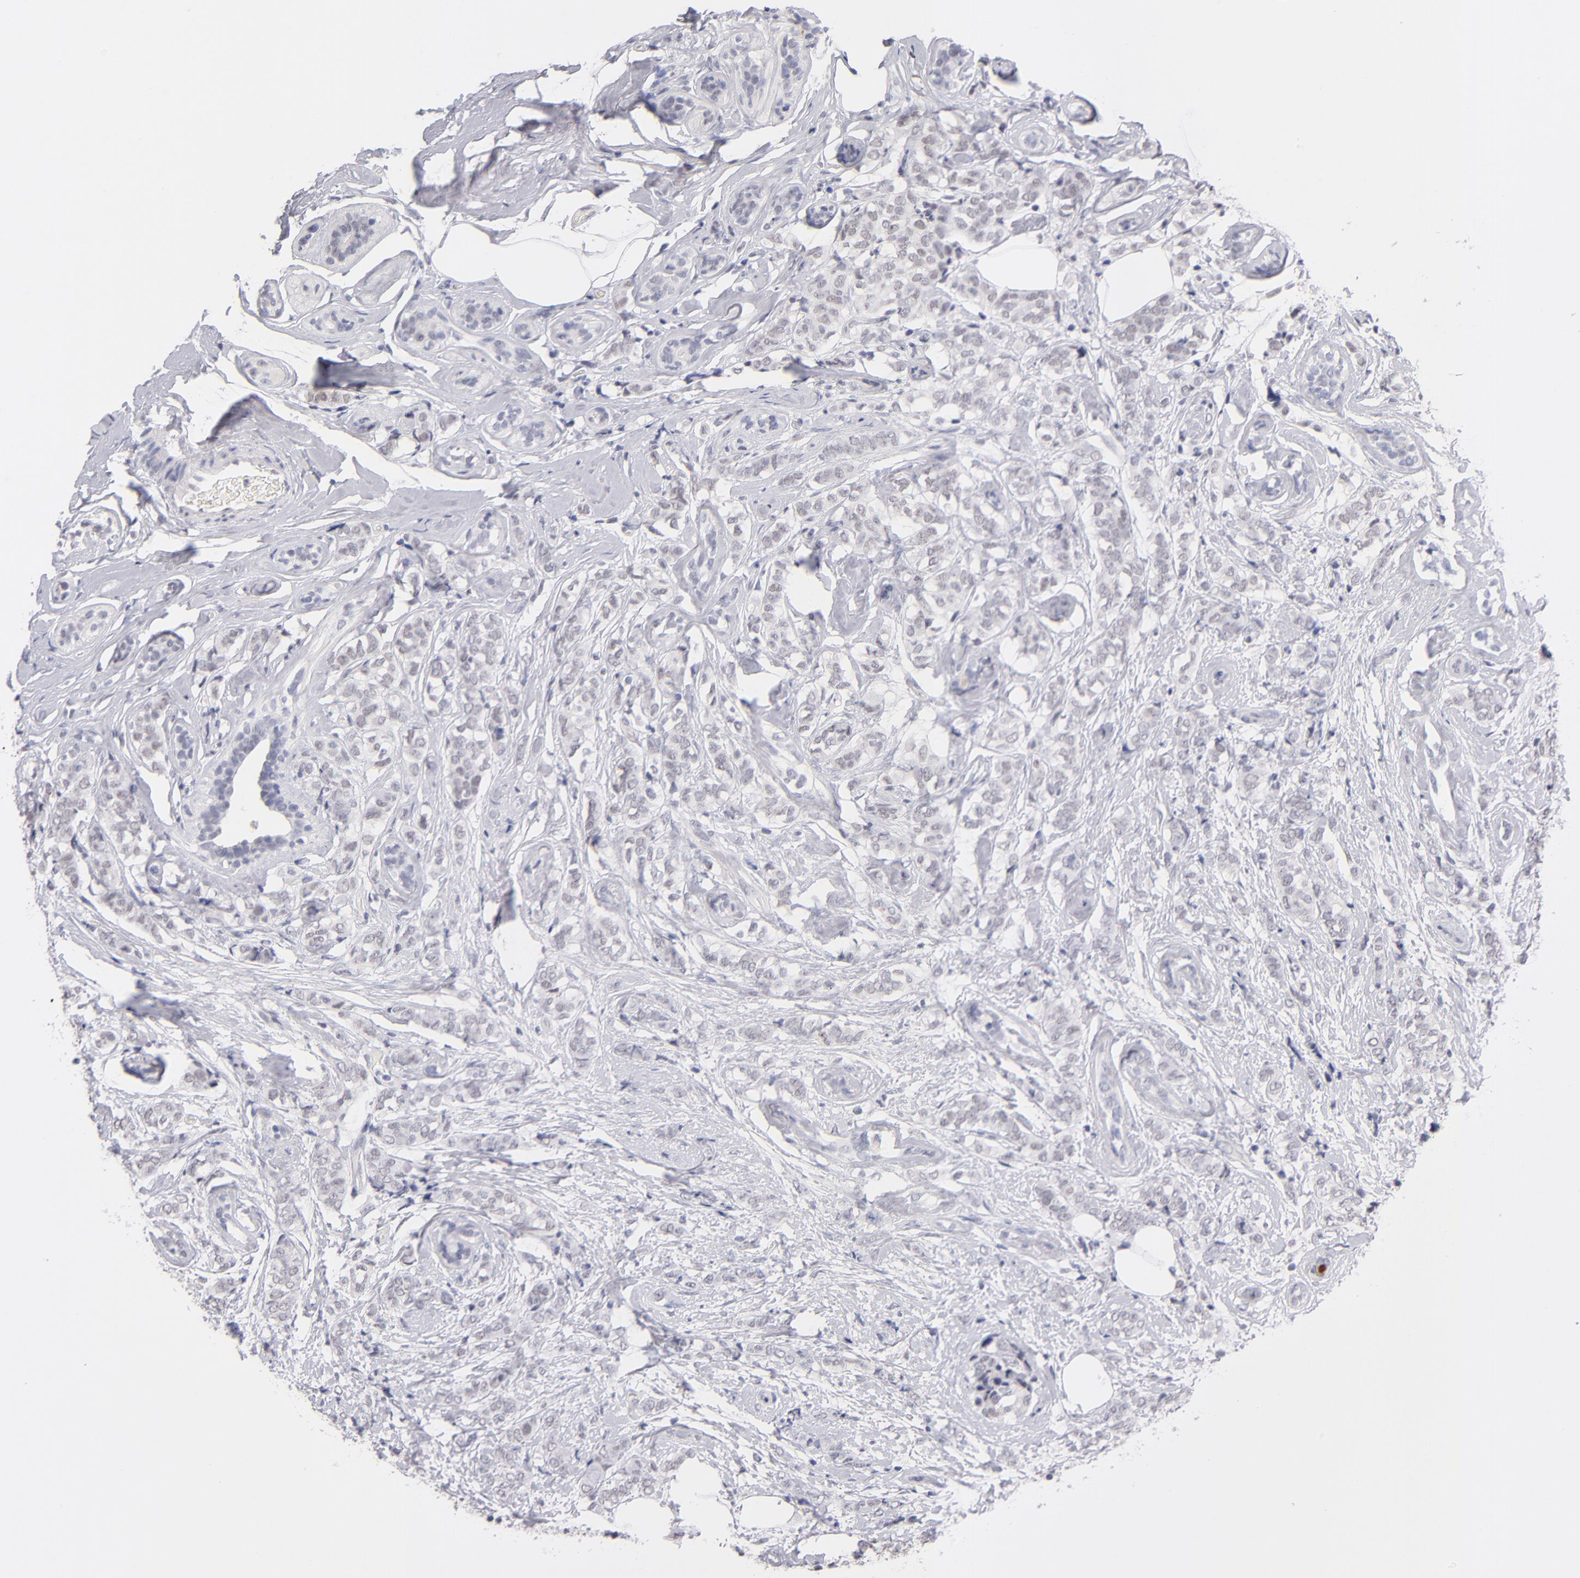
{"staining": {"intensity": "weak", "quantity": "25%-75%", "location": "nuclear"}, "tissue": "breast cancer", "cell_type": "Tumor cells", "image_type": "cancer", "snomed": [{"axis": "morphology", "description": "Lobular carcinoma"}, {"axis": "topography", "description": "Breast"}], "caption": "The histopathology image displays immunohistochemical staining of lobular carcinoma (breast). There is weak nuclear positivity is present in about 25%-75% of tumor cells.", "gene": "TEX11", "patient": {"sex": "female", "age": 60}}